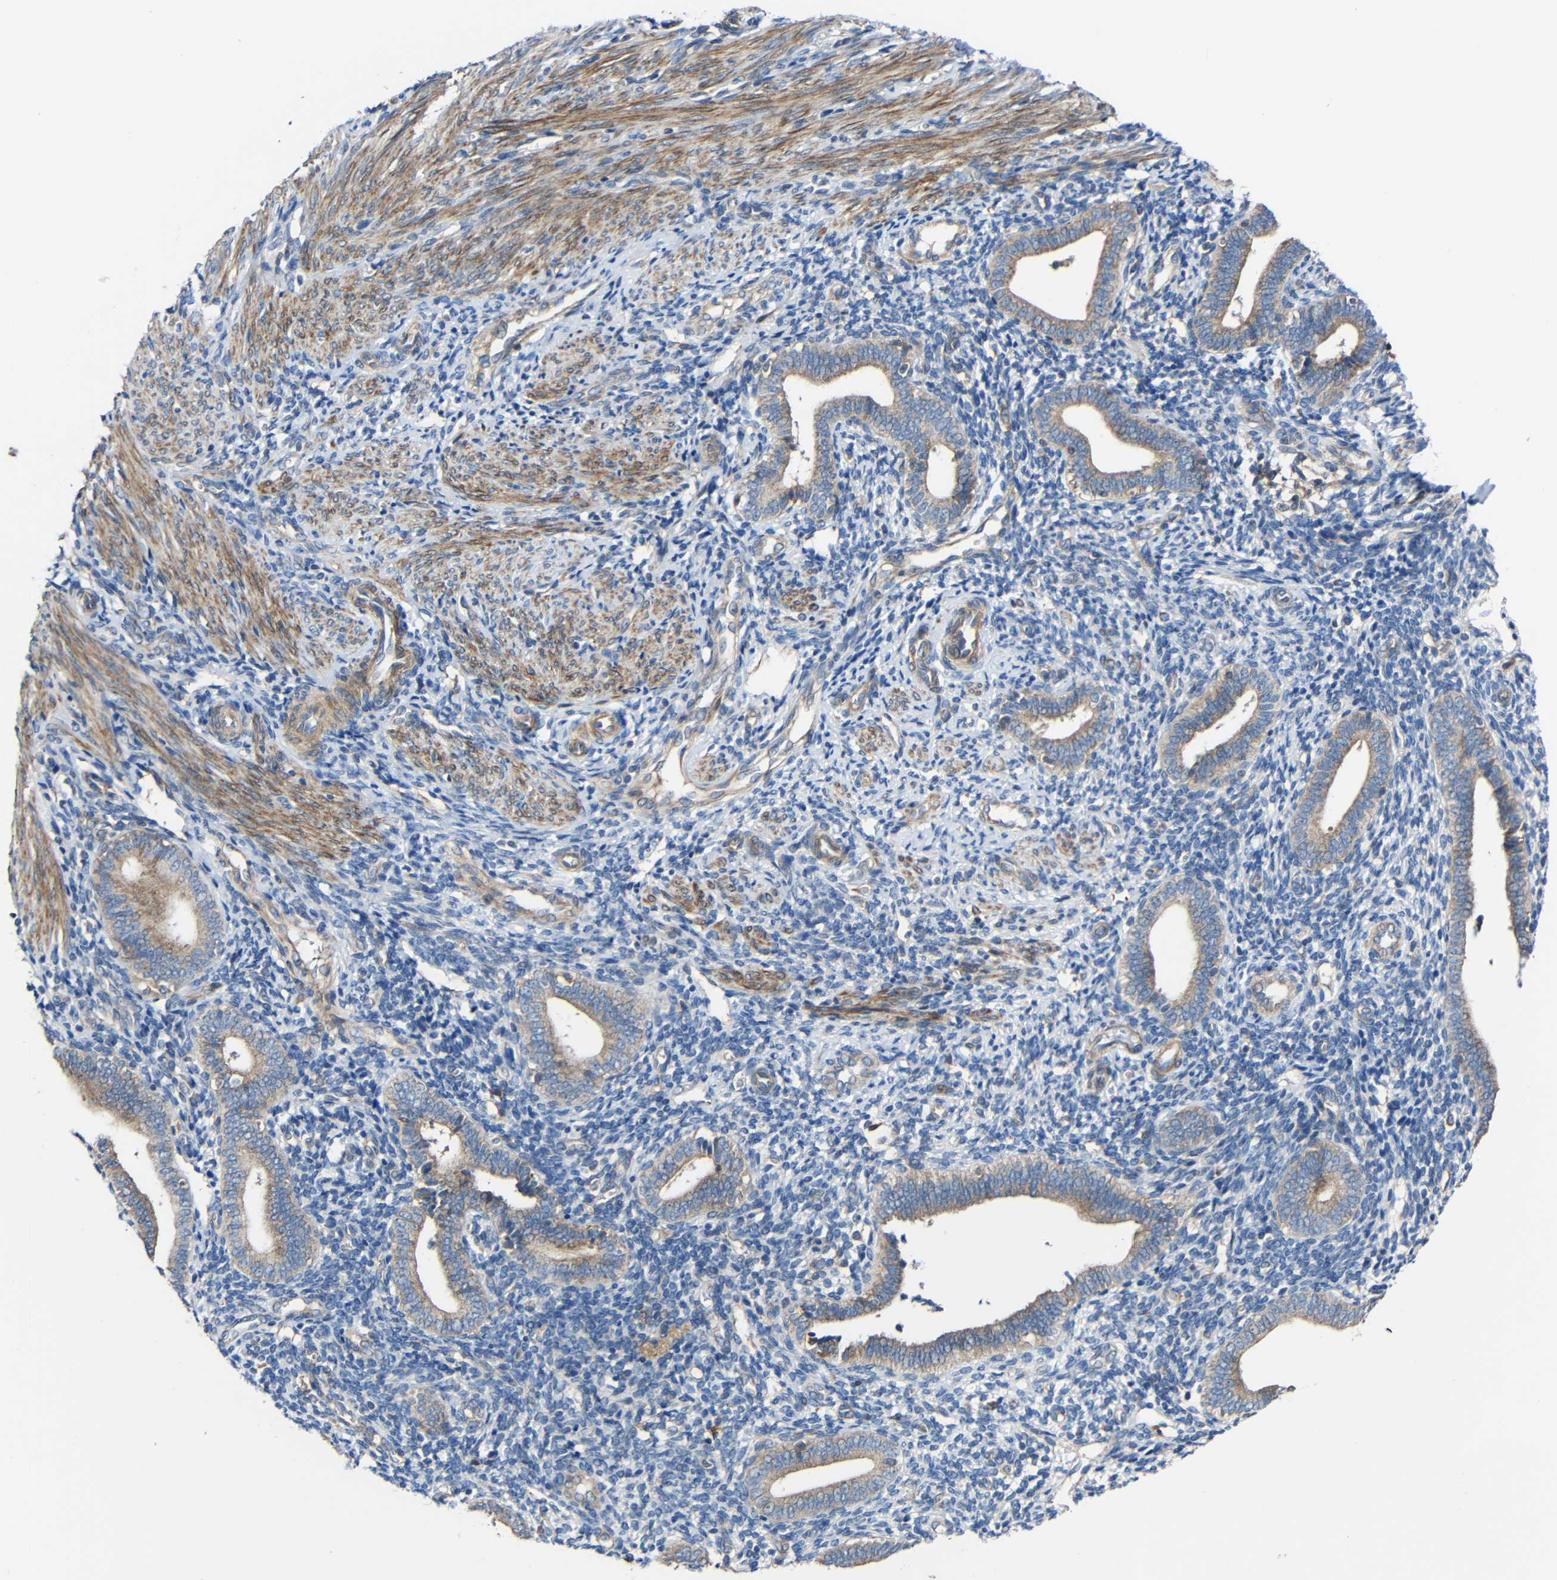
{"staining": {"intensity": "negative", "quantity": "none", "location": "none"}, "tissue": "endometrium", "cell_type": "Cells in endometrial stroma", "image_type": "normal", "snomed": [{"axis": "morphology", "description": "Normal tissue, NOS"}, {"axis": "topography", "description": "Uterus"}, {"axis": "topography", "description": "Endometrium"}], "caption": "An image of endometrium stained for a protein reveals no brown staining in cells in endometrial stroma.", "gene": "RHOT2", "patient": {"sex": "female", "age": 33}}